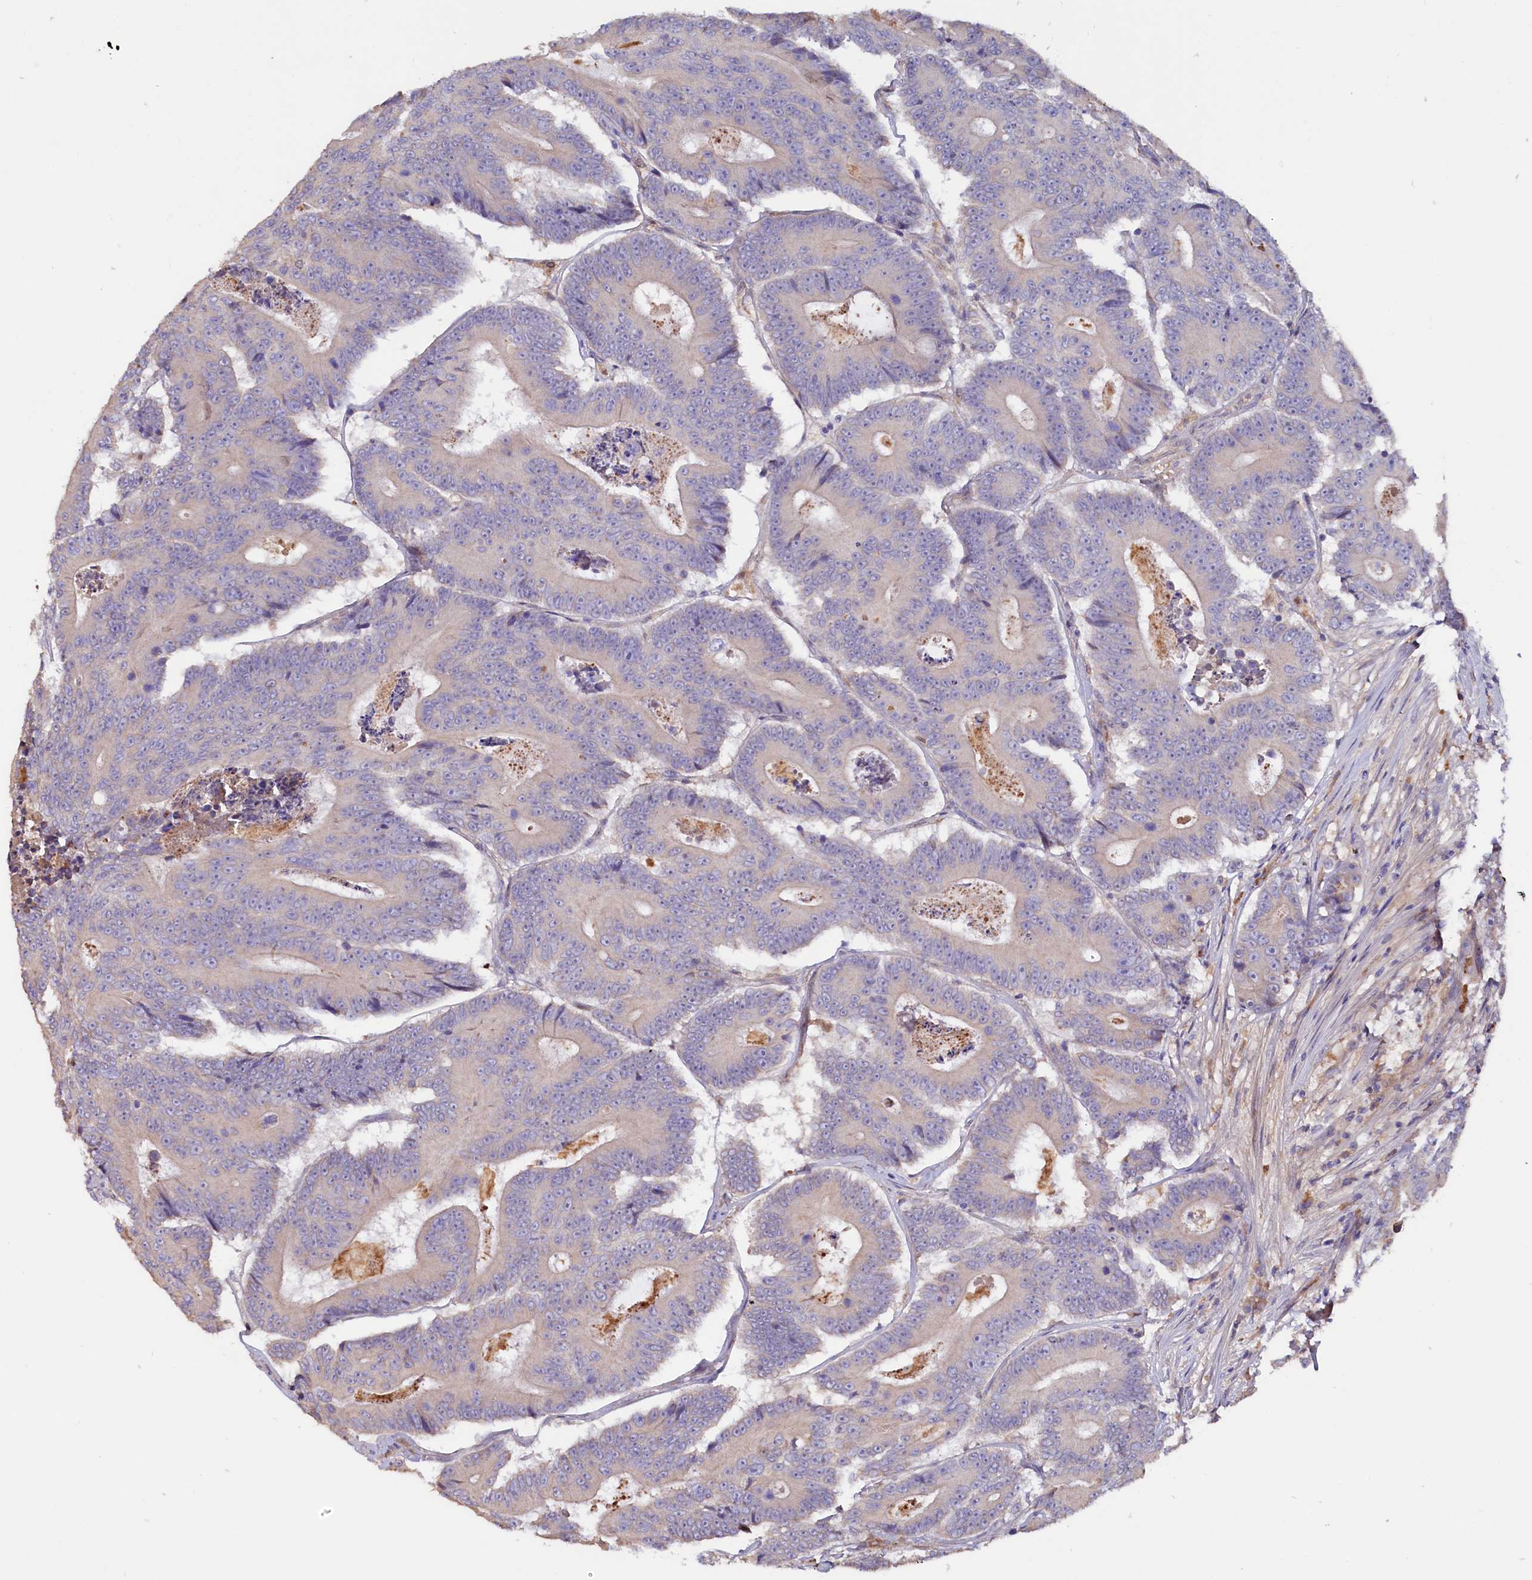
{"staining": {"intensity": "negative", "quantity": "none", "location": "none"}, "tissue": "colorectal cancer", "cell_type": "Tumor cells", "image_type": "cancer", "snomed": [{"axis": "morphology", "description": "Adenocarcinoma, NOS"}, {"axis": "topography", "description": "Colon"}], "caption": "High magnification brightfield microscopy of colorectal cancer (adenocarcinoma) stained with DAB (brown) and counterstained with hematoxylin (blue): tumor cells show no significant staining.", "gene": "IL17RD", "patient": {"sex": "male", "age": 83}}